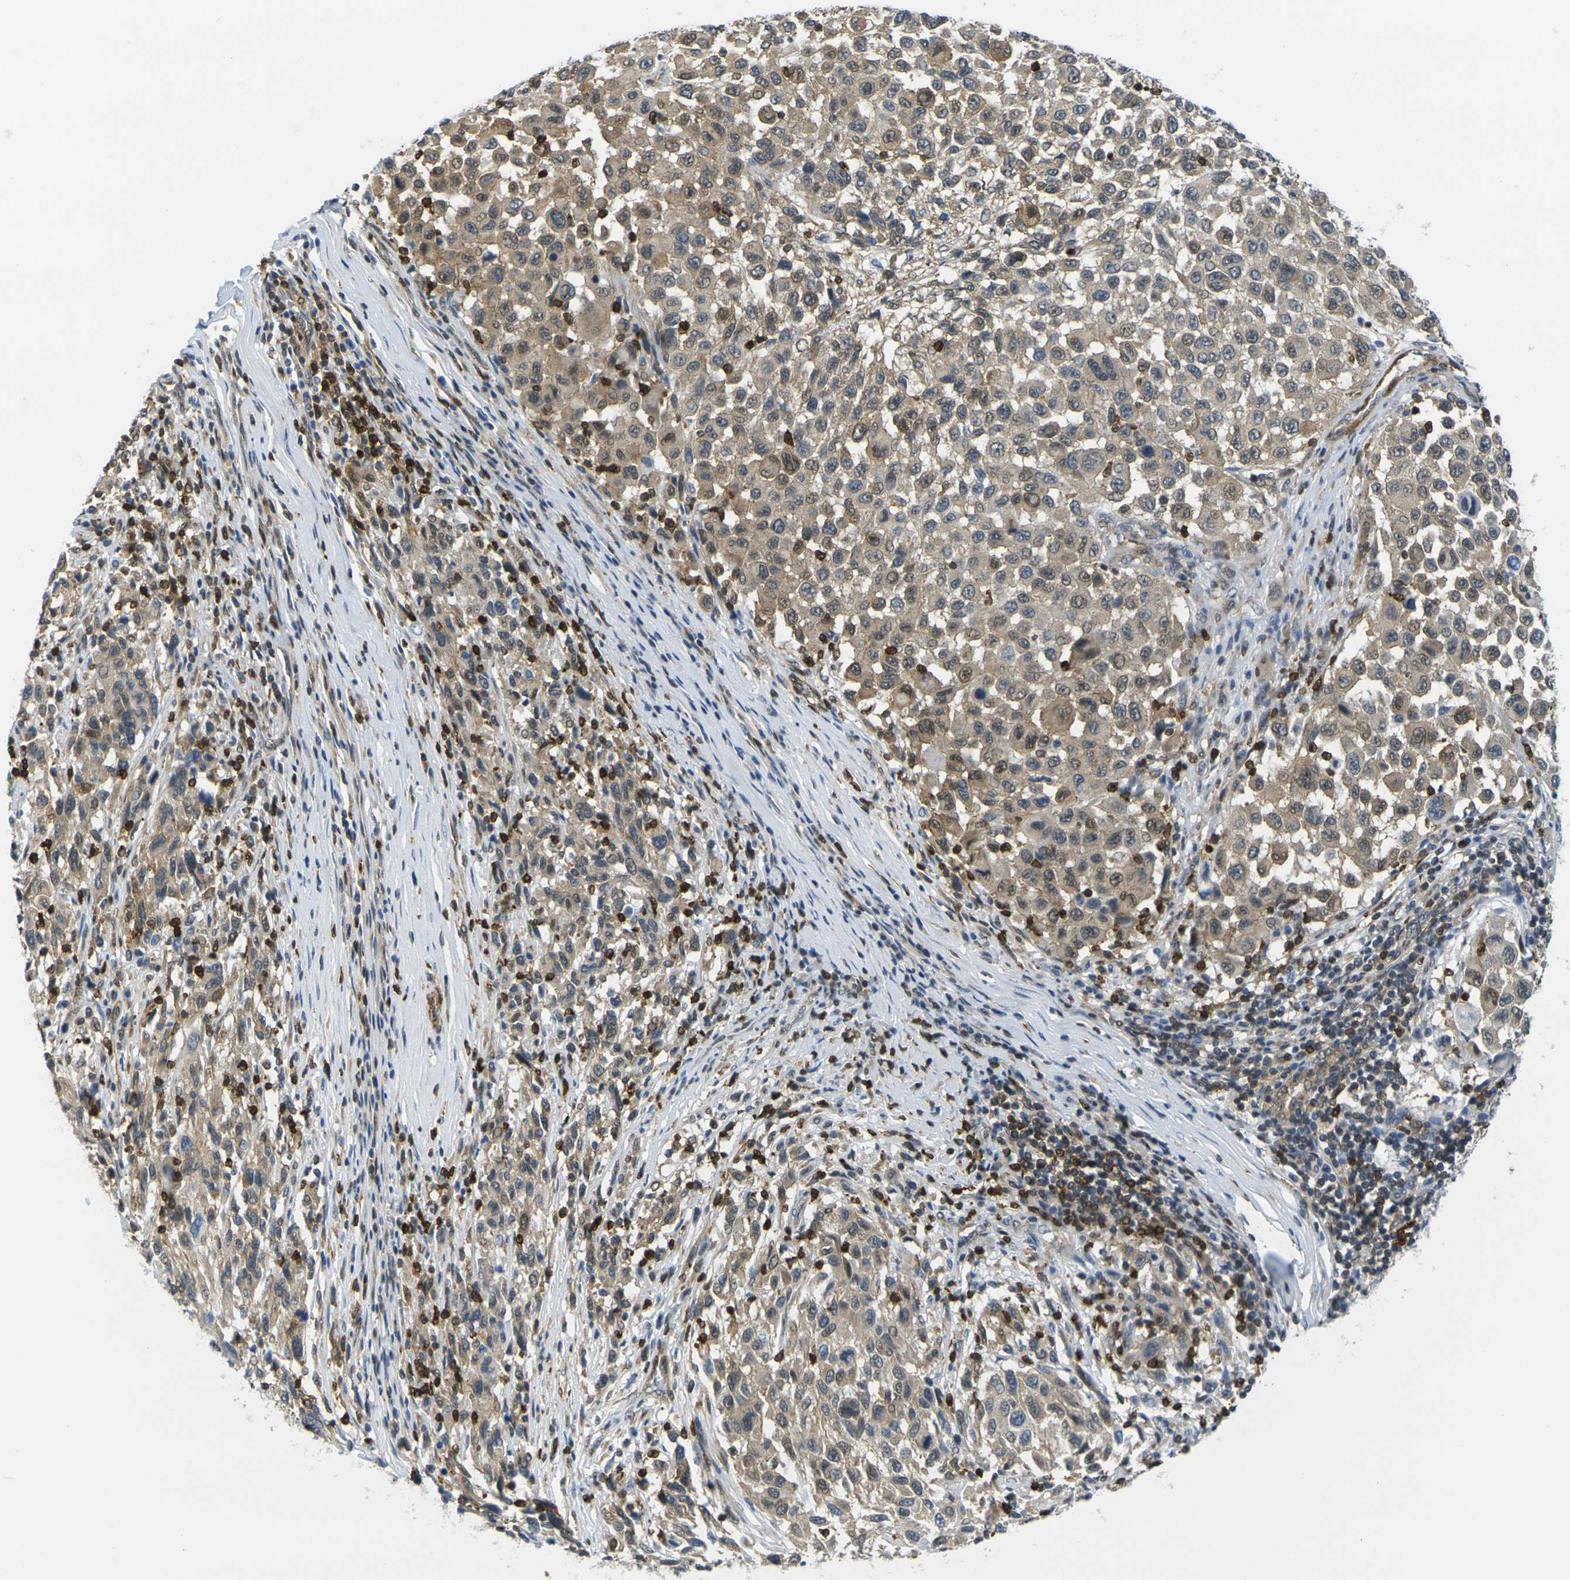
{"staining": {"intensity": "moderate", "quantity": ">75%", "location": "cytoplasmic/membranous,nuclear"}, "tissue": "melanoma", "cell_type": "Tumor cells", "image_type": "cancer", "snomed": [{"axis": "morphology", "description": "Malignant melanoma, Metastatic site"}, {"axis": "topography", "description": "Lymph node"}], "caption": "About >75% of tumor cells in human malignant melanoma (metastatic site) show moderate cytoplasmic/membranous and nuclear protein staining as visualized by brown immunohistochemical staining.", "gene": "LASP1", "patient": {"sex": "male", "age": 61}}